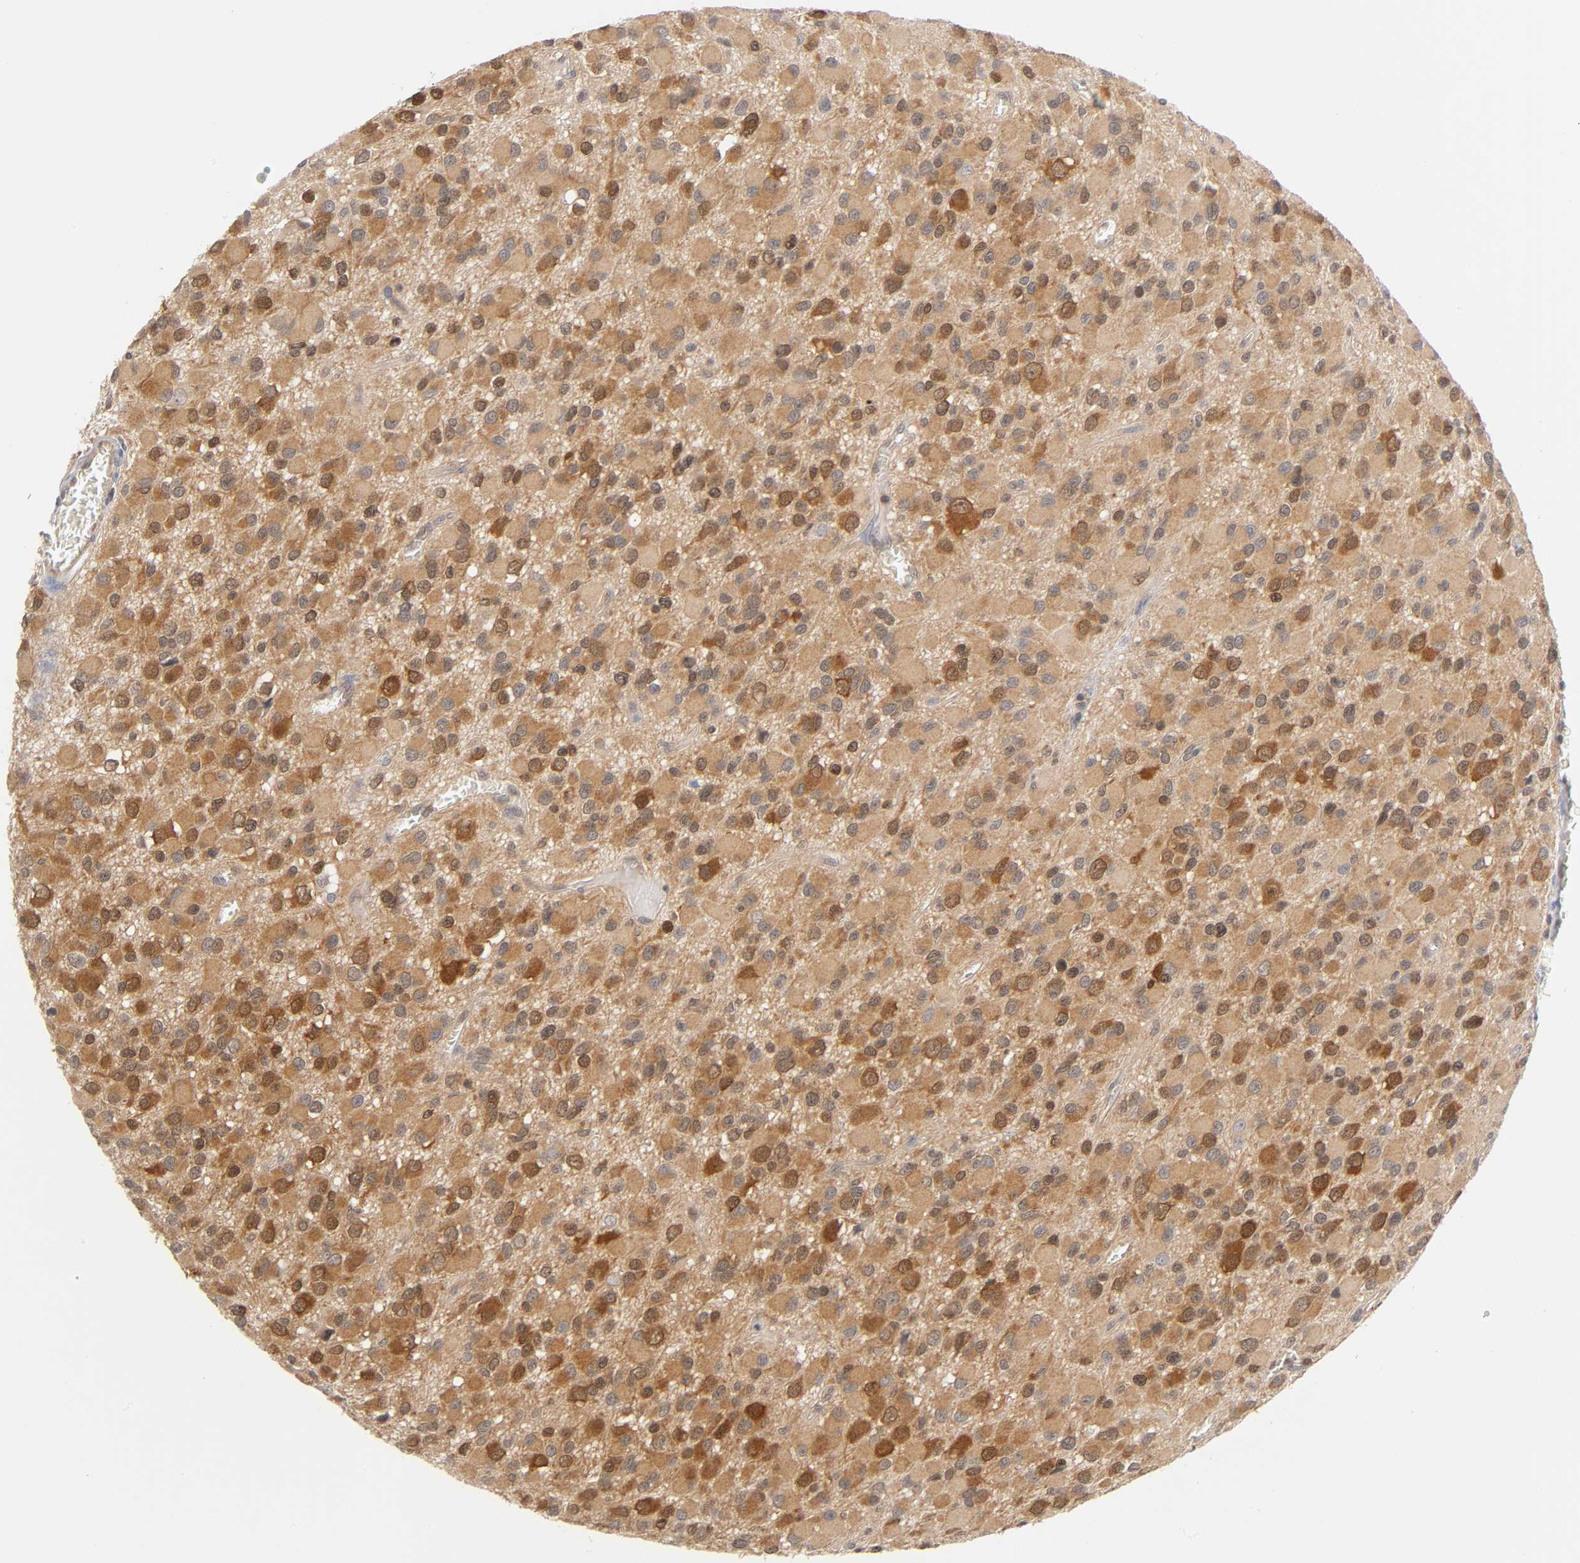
{"staining": {"intensity": "strong", "quantity": ">75%", "location": "nuclear"}, "tissue": "glioma", "cell_type": "Tumor cells", "image_type": "cancer", "snomed": [{"axis": "morphology", "description": "Glioma, malignant, Low grade"}, {"axis": "topography", "description": "Brain"}], "caption": "A photomicrograph of human low-grade glioma (malignant) stained for a protein demonstrates strong nuclear brown staining in tumor cells.", "gene": "DFFB", "patient": {"sex": "male", "age": 42}}